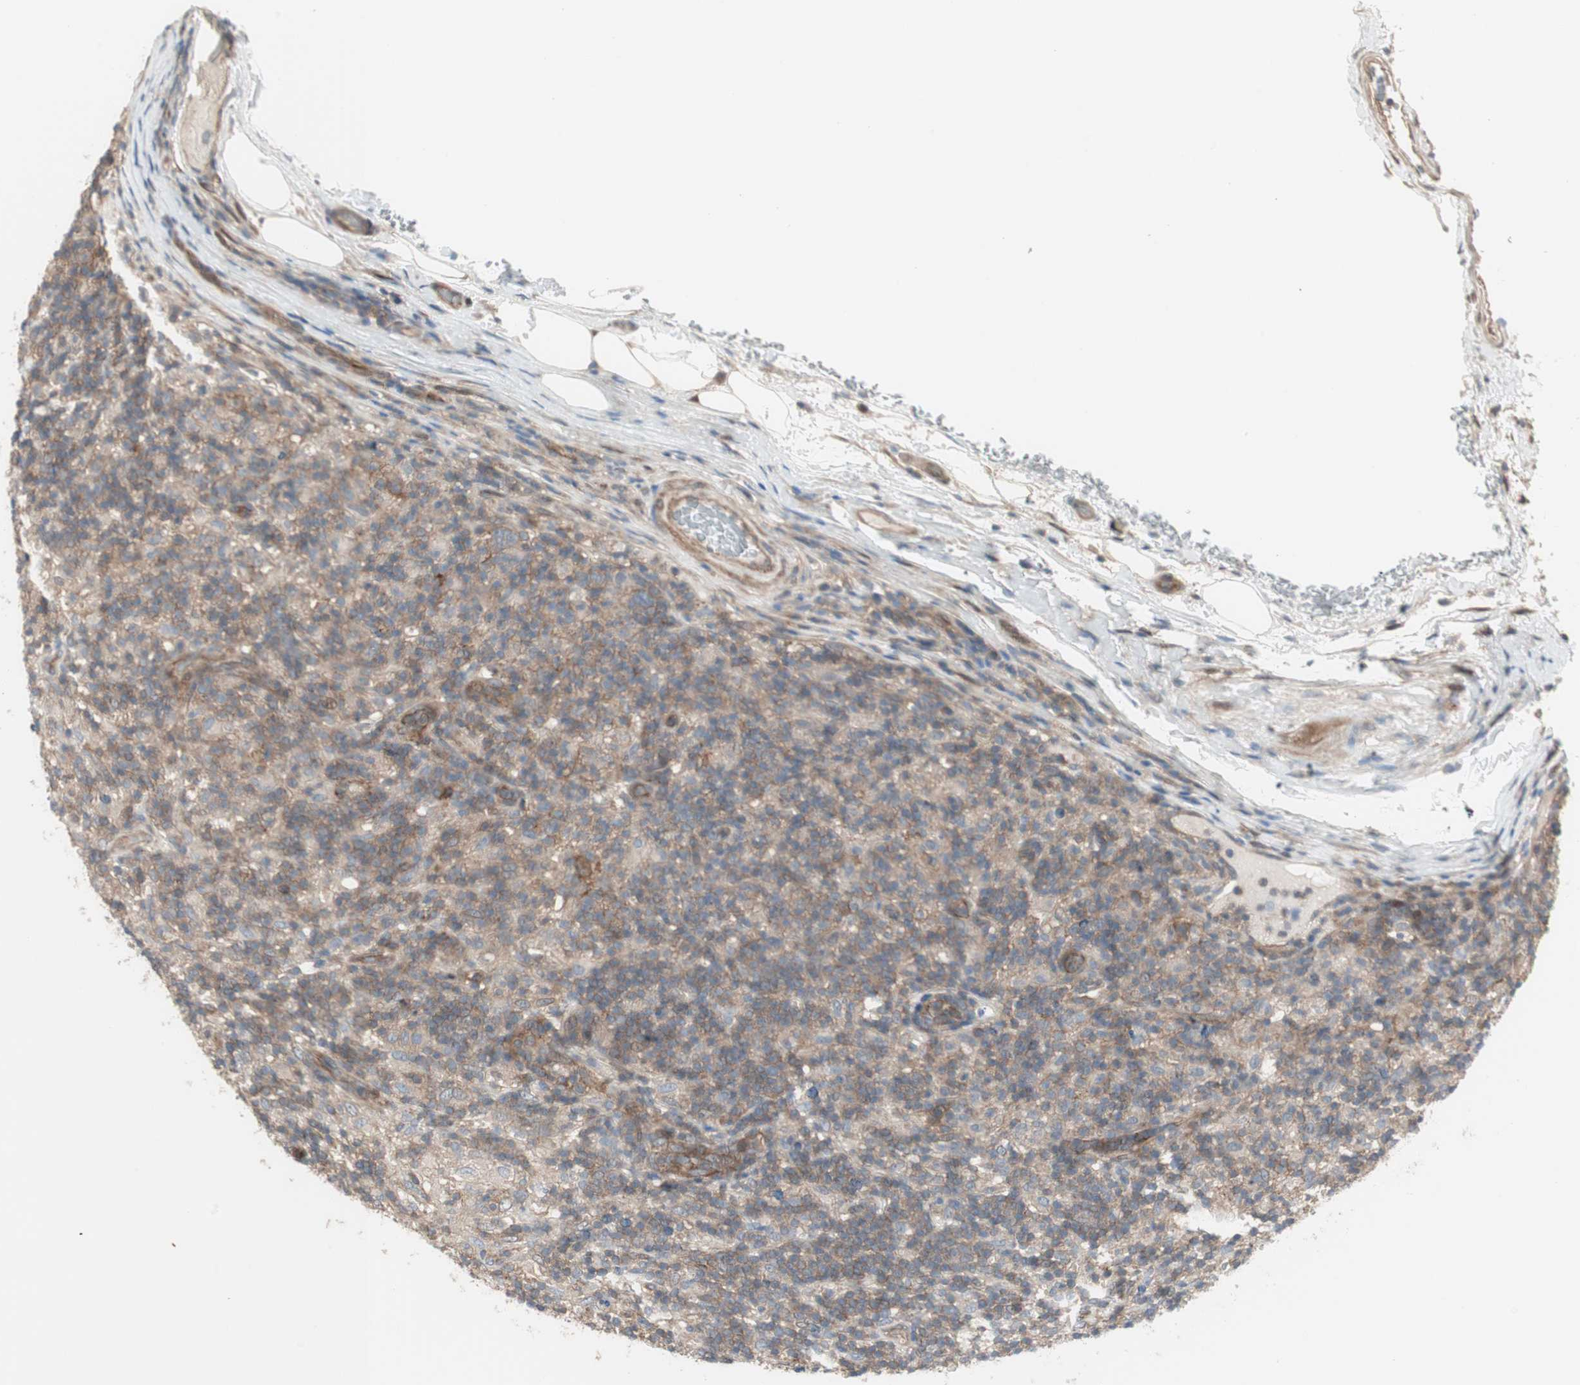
{"staining": {"intensity": "moderate", "quantity": ">75%", "location": "cytoplasmic/membranous"}, "tissue": "lymphoma", "cell_type": "Tumor cells", "image_type": "cancer", "snomed": [{"axis": "morphology", "description": "Hodgkin's disease, NOS"}, {"axis": "topography", "description": "Lymph node"}], "caption": "Lymphoma stained with a brown dye displays moderate cytoplasmic/membranous positive staining in about >75% of tumor cells.", "gene": "PFDN1", "patient": {"sex": "male", "age": 70}}